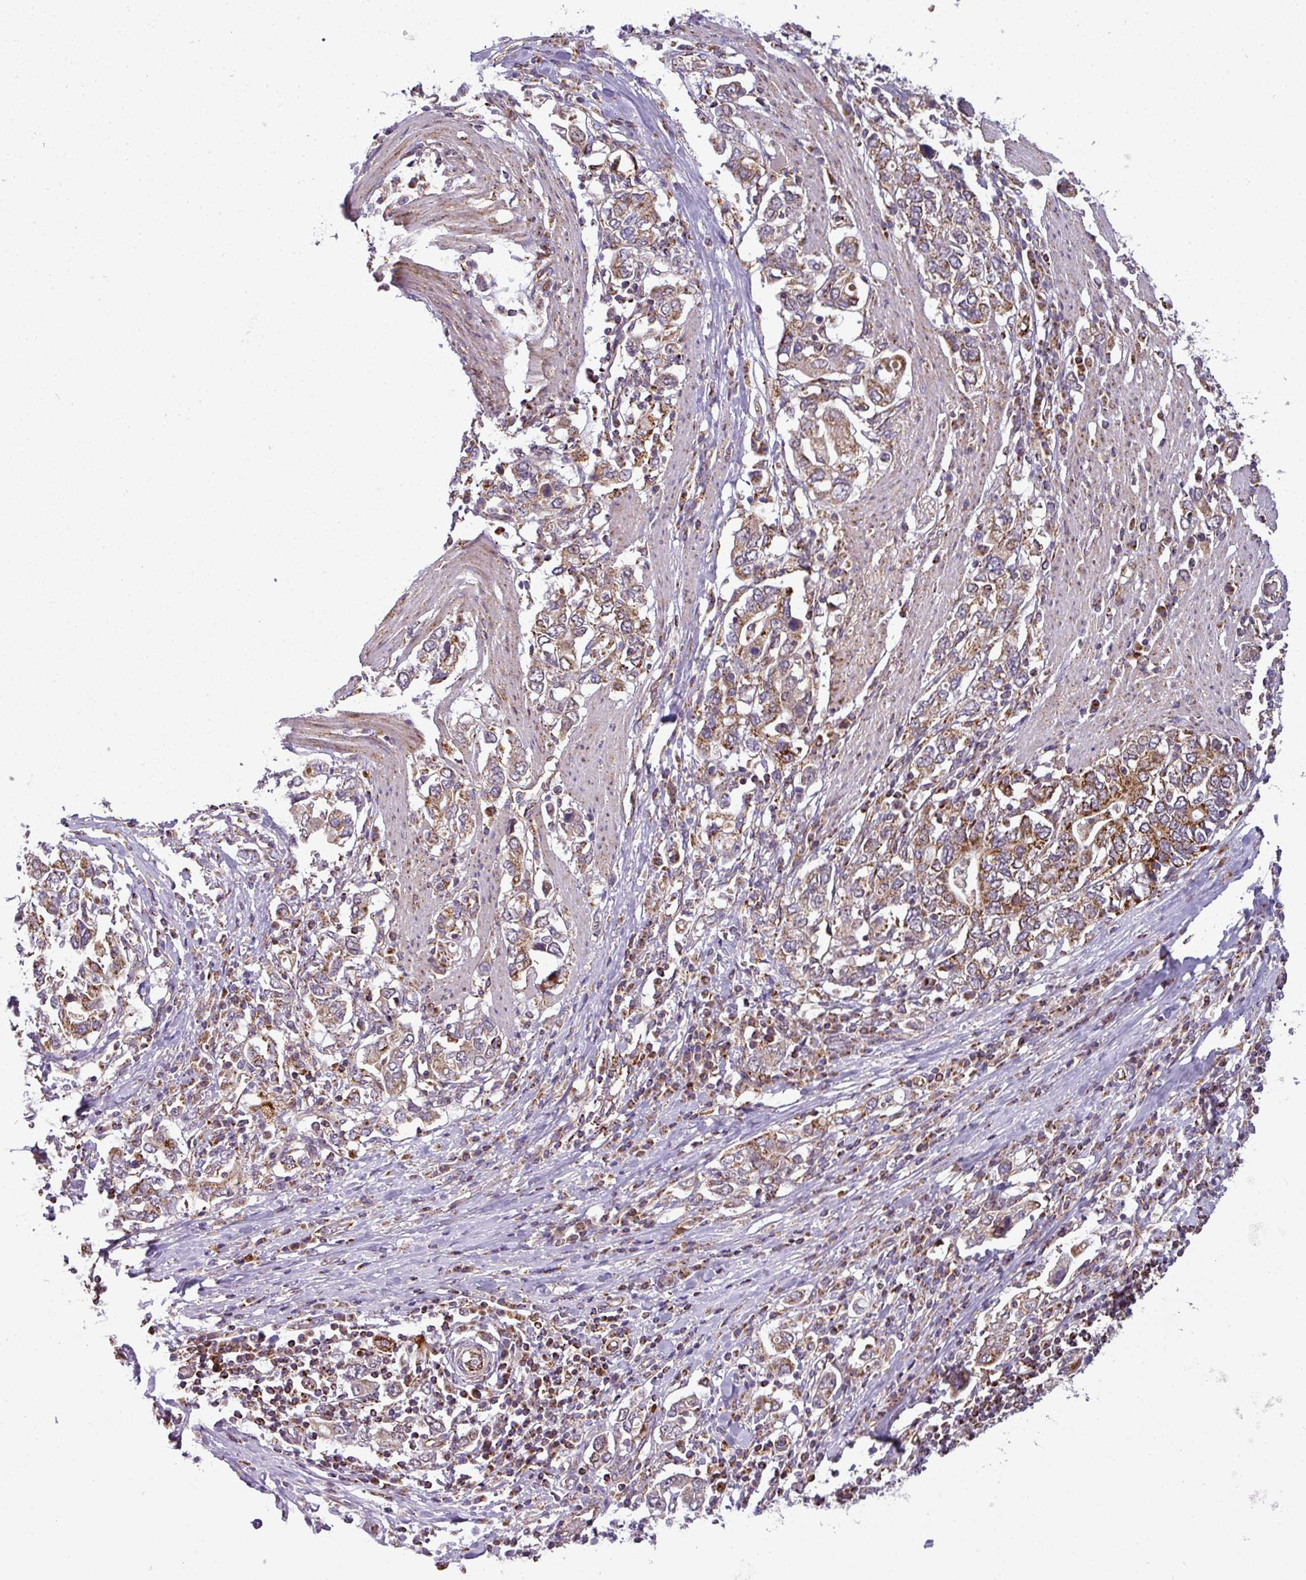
{"staining": {"intensity": "moderate", "quantity": ">75%", "location": "cytoplasmic/membranous"}, "tissue": "stomach cancer", "cell_type": "Tumor cells", "image_type": "cancer", "snomed": [{"axis": "morphology", "description": "Adenocarcinoma, NOS"}, {"axis": "topography", "description": "Stomach, upper"}, {"axis": "topography", "description": "Stomach"}], "caption": "Stomach cancer (adenocarcinoma) stained with IHC reveals moderate cytoplasmic/membranous positivity in about >75% of tumor cells.", "gene": "PRELID3B", "patient": {"sex": "male", "age": 62}}